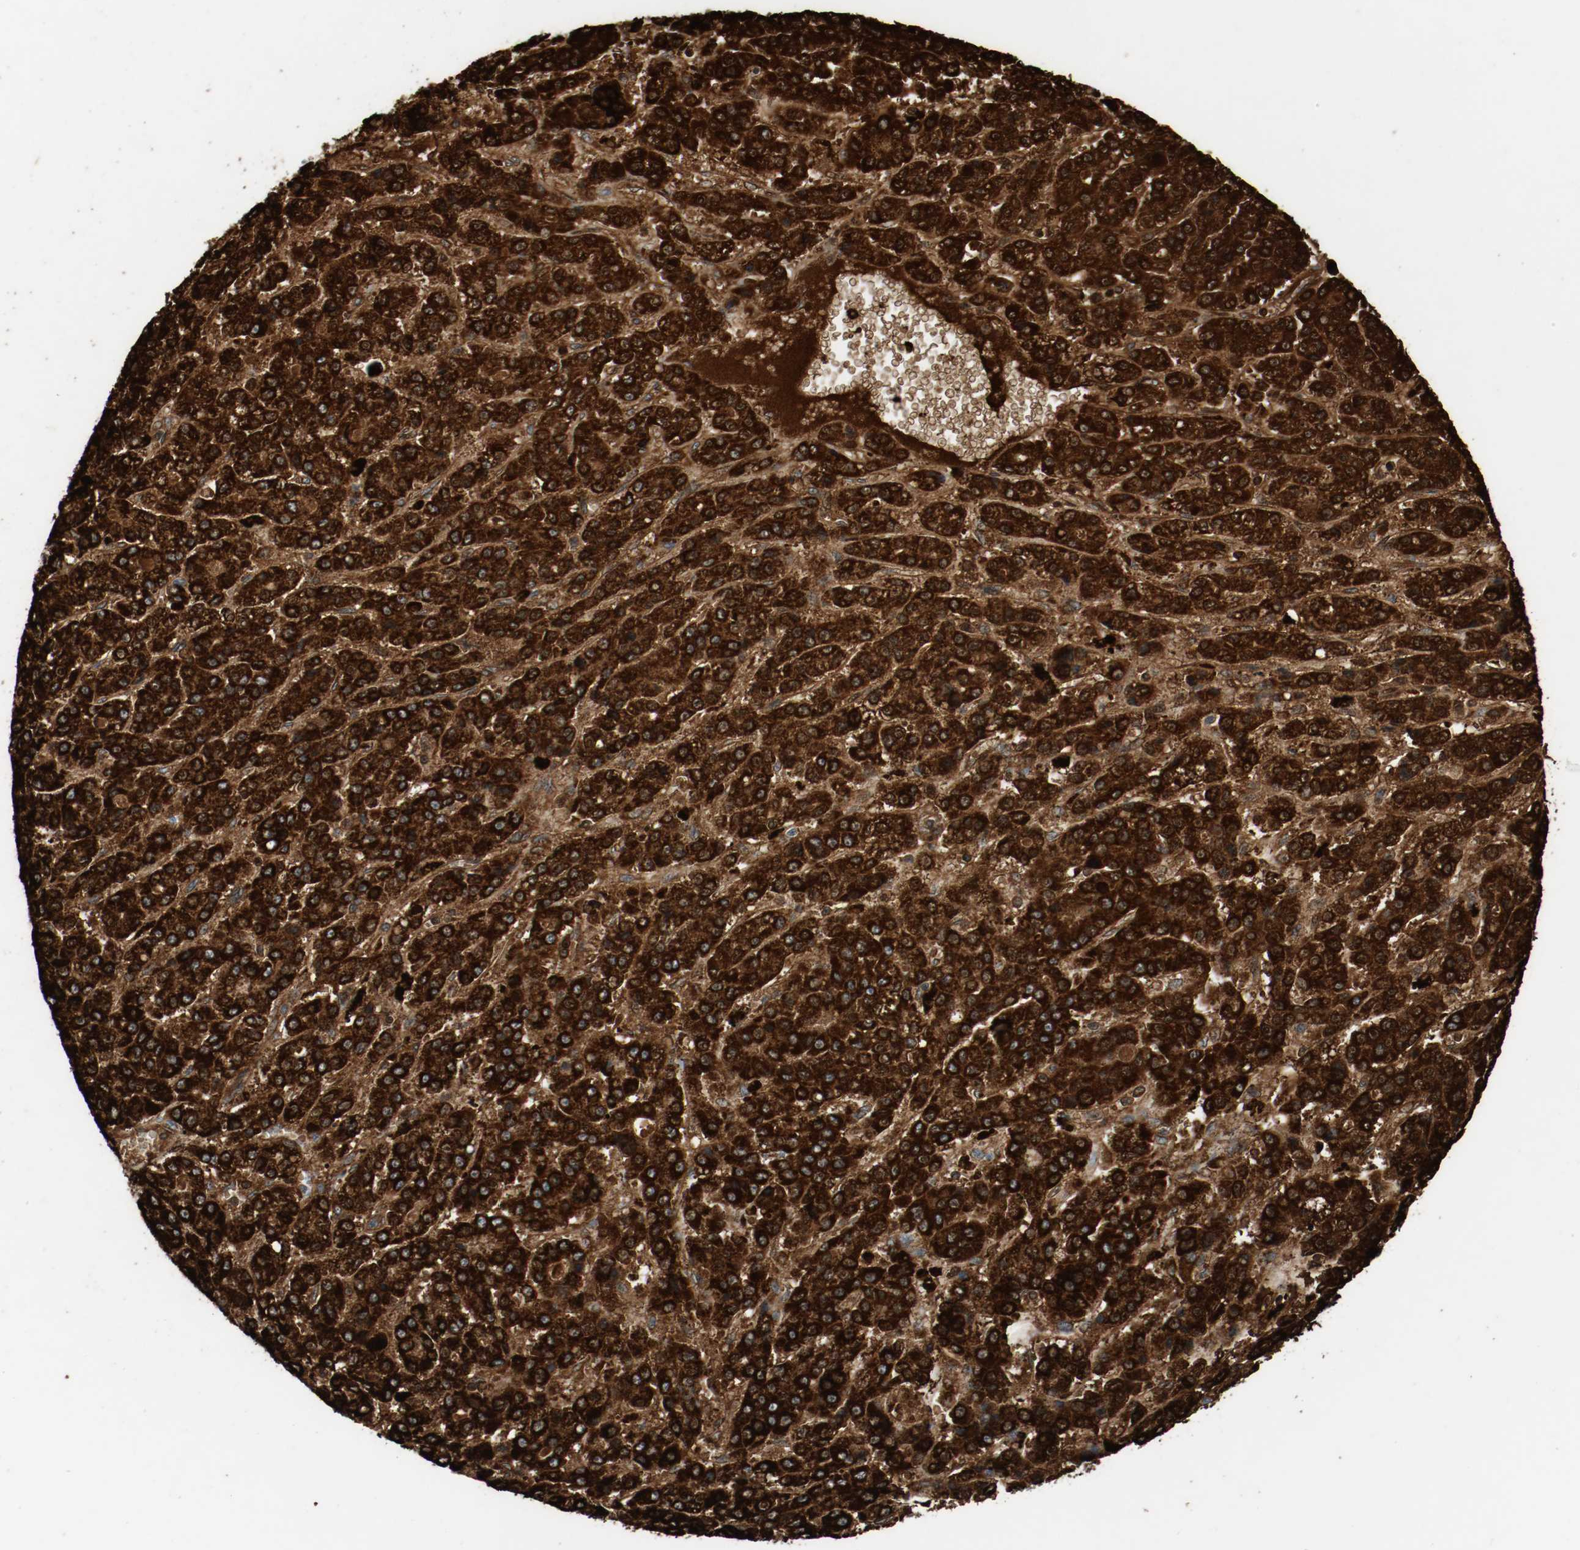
{"staining": {"intensity": "strong", "quantity": ">75%", "location": "cytoplasmic/membranous"}, "tissue": "liver cancer", "cell_type": "Tumor cells", "image_type": "cancer", "snomed": [{"axis": "morphology", "description": "Carcinoma, Hepatocellular, NOS"}, {"axis": "topography", "description": "Liver"}], "caption": "Immunohistochemistry (DAB (3,3'-diaminobenzidine)) staining of human liver hepatocellular carcinoma demonstrates strong cytoplasmic/membranous protein positivity in about >75% of tumor cells.", "gene": "ALDH4A1", "patient": {"sex": "male", "age": 70}}